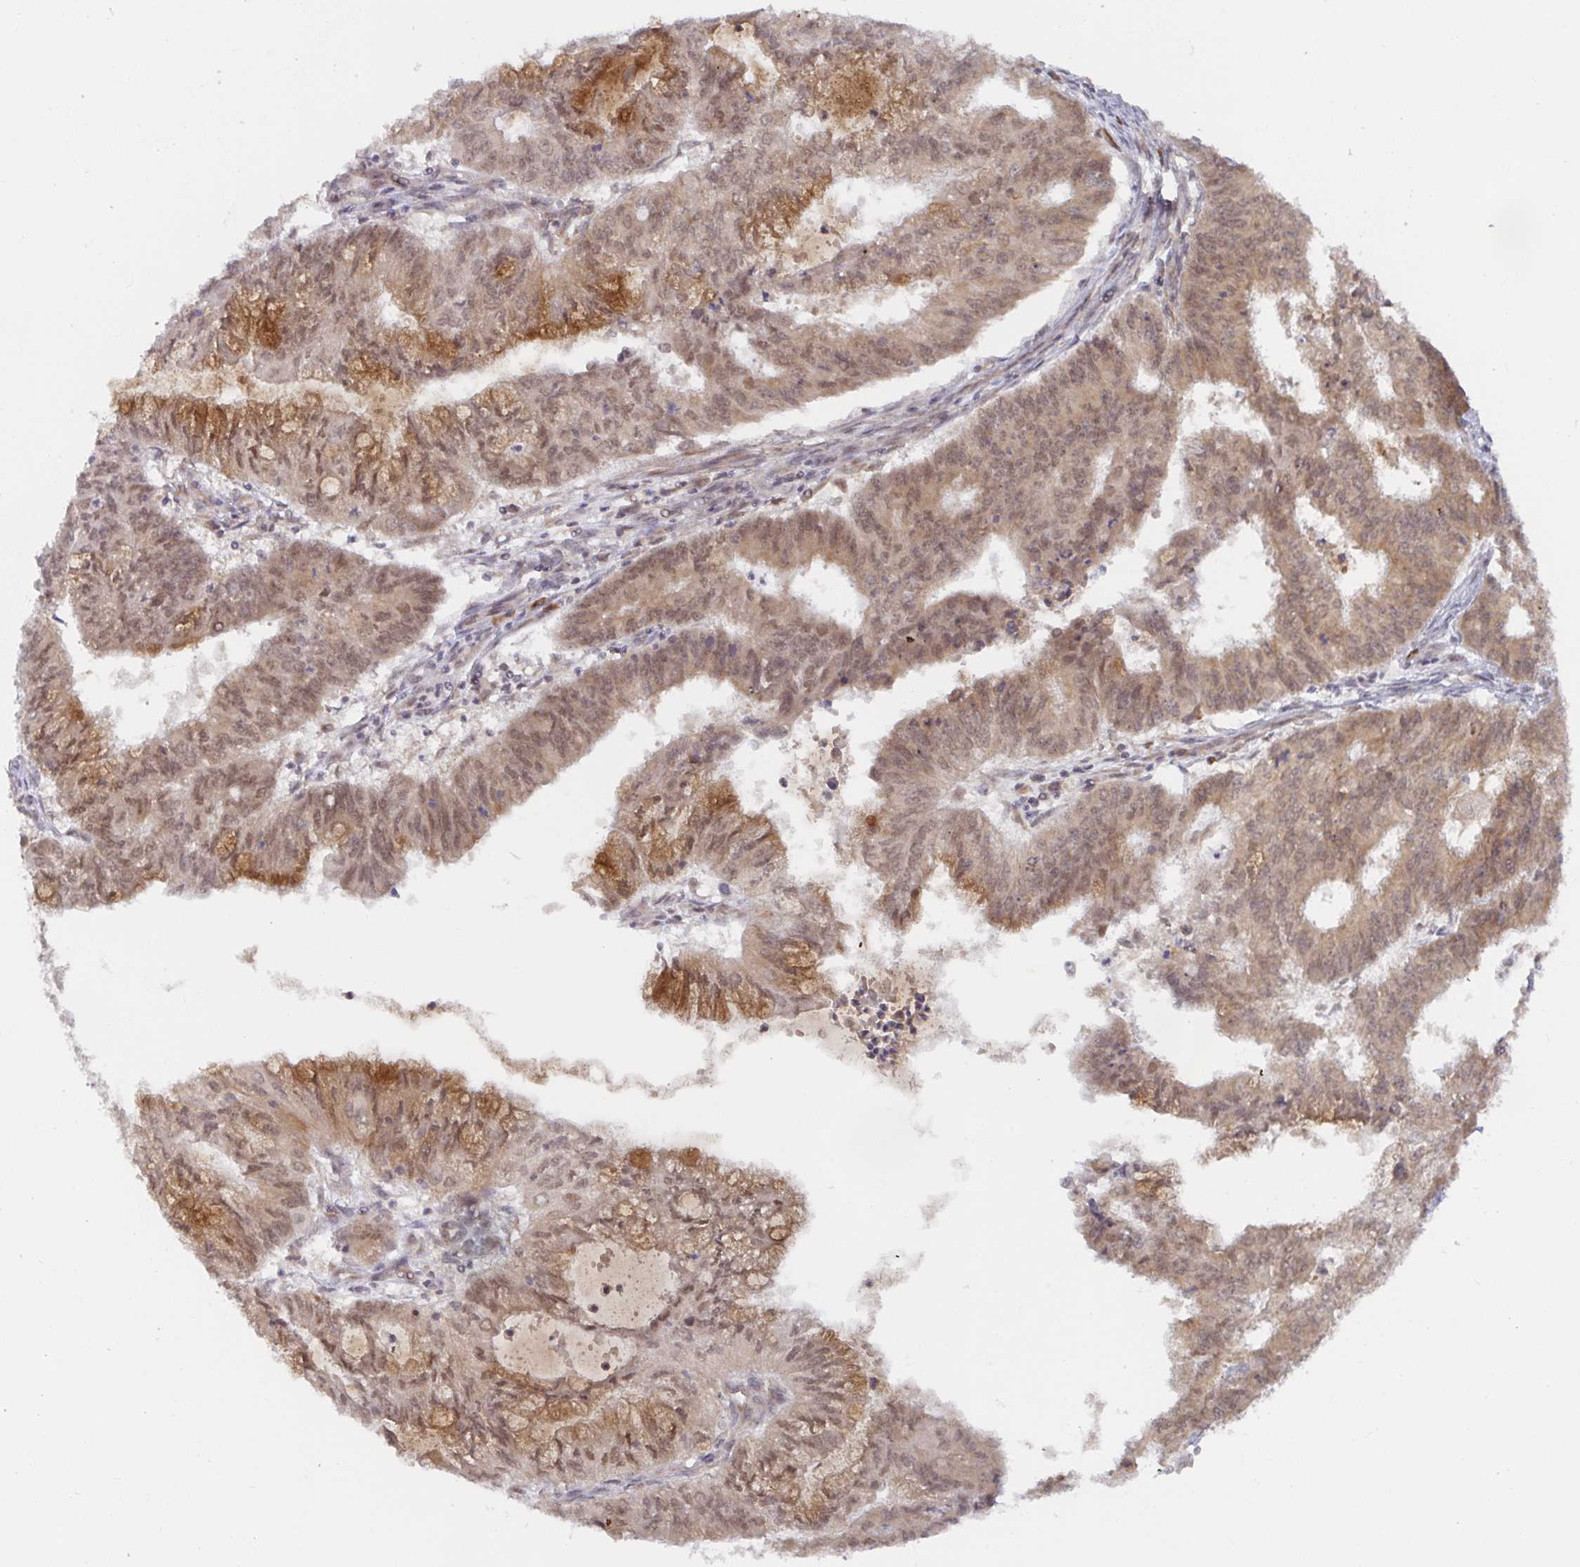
{"staining": {"intensity": "moderate", "quantity": "25%-75%", "location": "cytoplasmic/membranous,nuclear"}, "tissue": "endometrial cancer", "cell_type": "Tumor cells", "image_type": "cancer", "snomed": [{"axis": "morphology", "description": "Adenocarcinoma, NOS"}, {"axis": "topography", "description": "Endometrium"}], "caption": "An IHC image of neoplastic tissue is shown. Protein staining in brown labels moderate cytoplasmic/membranous and nuclear positivity in endometrial cancer (adenocarcinoma) within tumor cells.", "gene": "ALG1", "patient": {"sex": "female", "age": 61}}